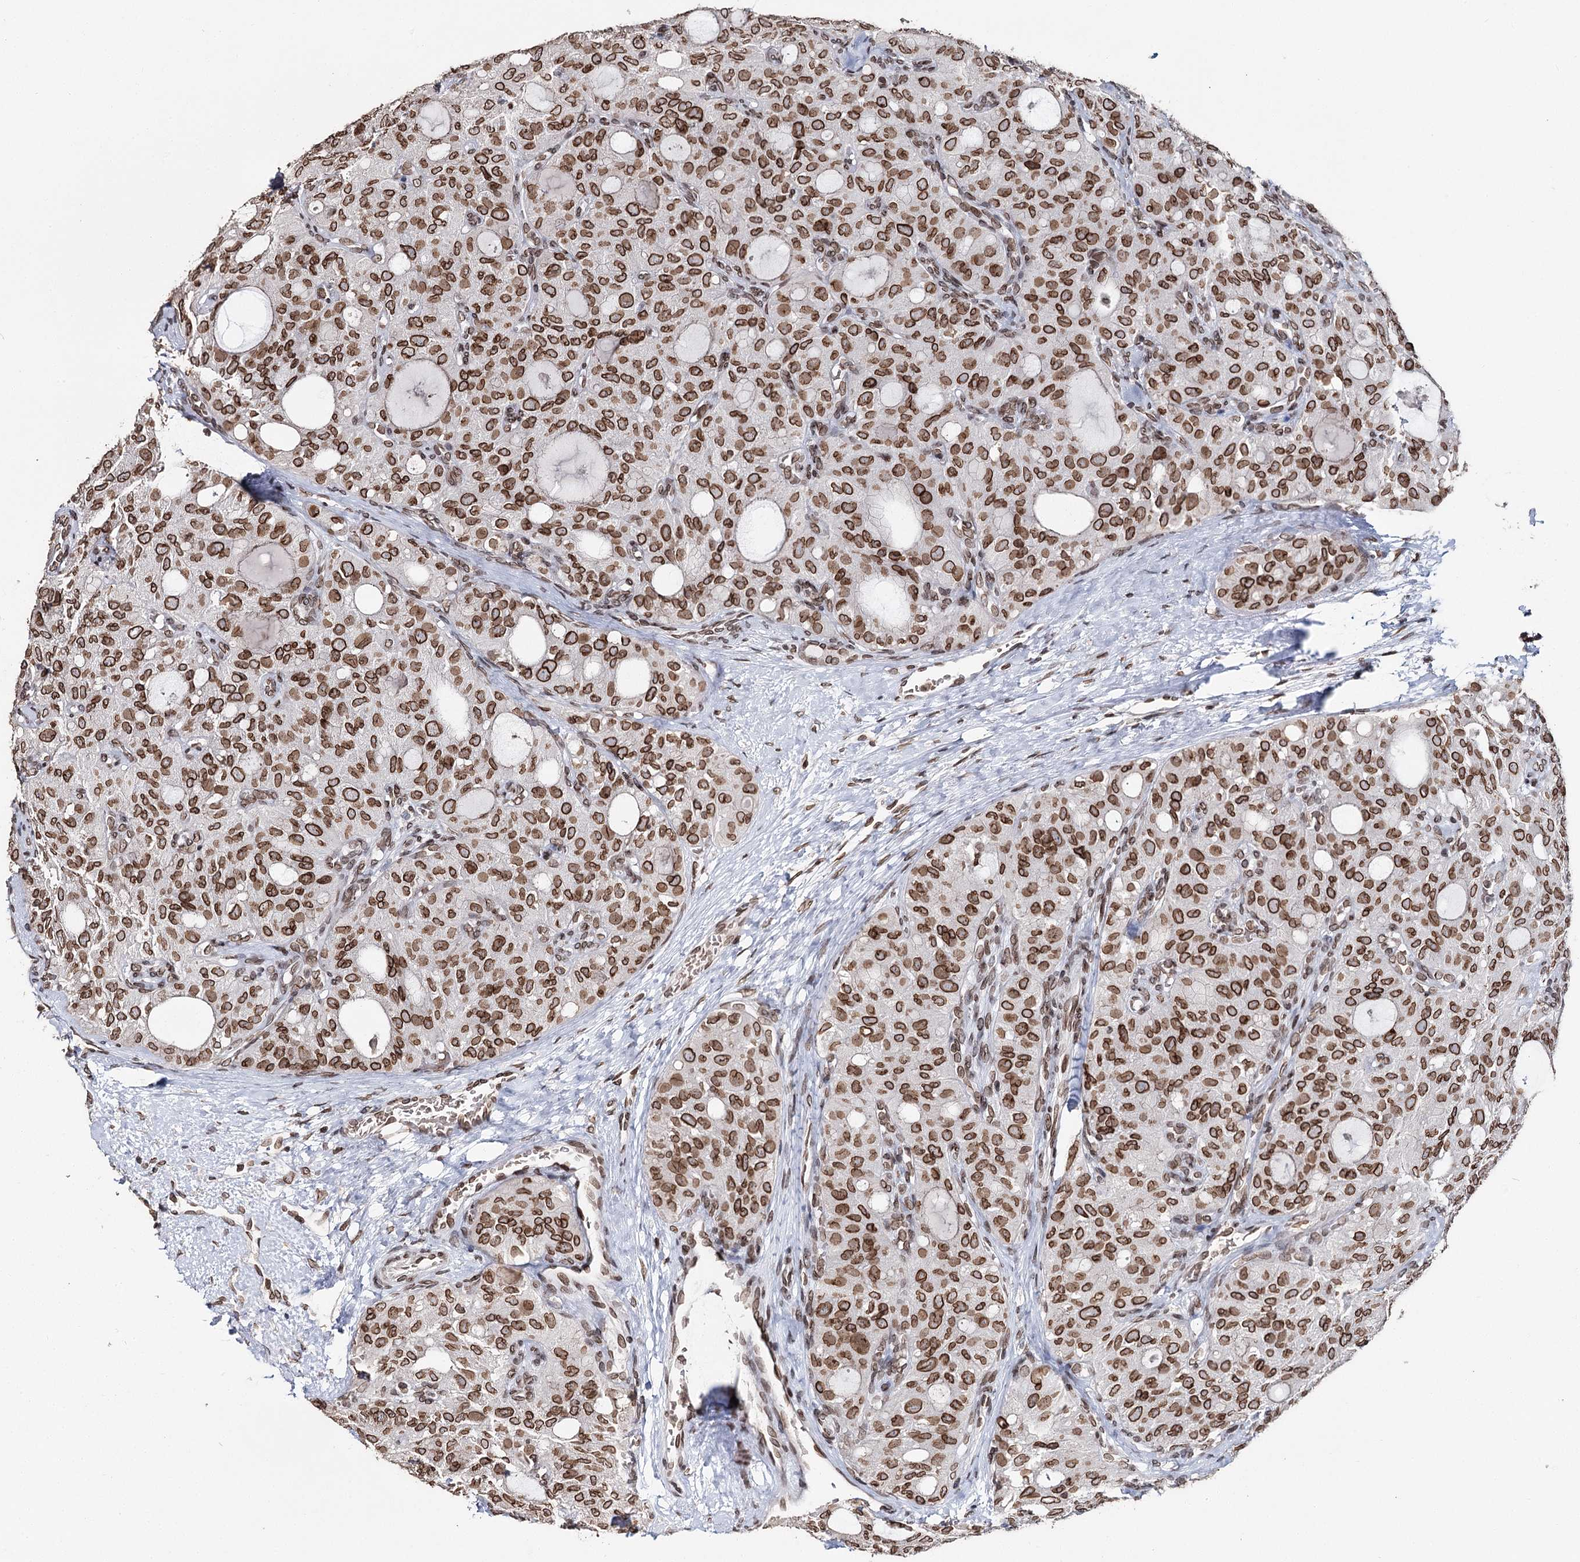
{"staining": {"intensity": "strong", "quantity": ">75%", "location": "cytoplasmic/membranous,nuclear"}, "tissue": "thyroid cancer", "cell_type": "Tumor cells", "image_type": "cancer", "snomed": [{"axis": "morphology", "description": "Follicular adenoma carcinoma, NOS"}, {"axis": "topography", "description": "Thyroid gland"}], "caption": "Immunohistochemistry micrograph of follicular adenoma carcinoma (thyroid) stained for a protein (brown), which shows high levels of strong cytoplasmic/membranous and nuclear staining in about >75% of tumor cells.", "gene": "KIAA0930", "patient": {"sex": "male", "age": 75}}